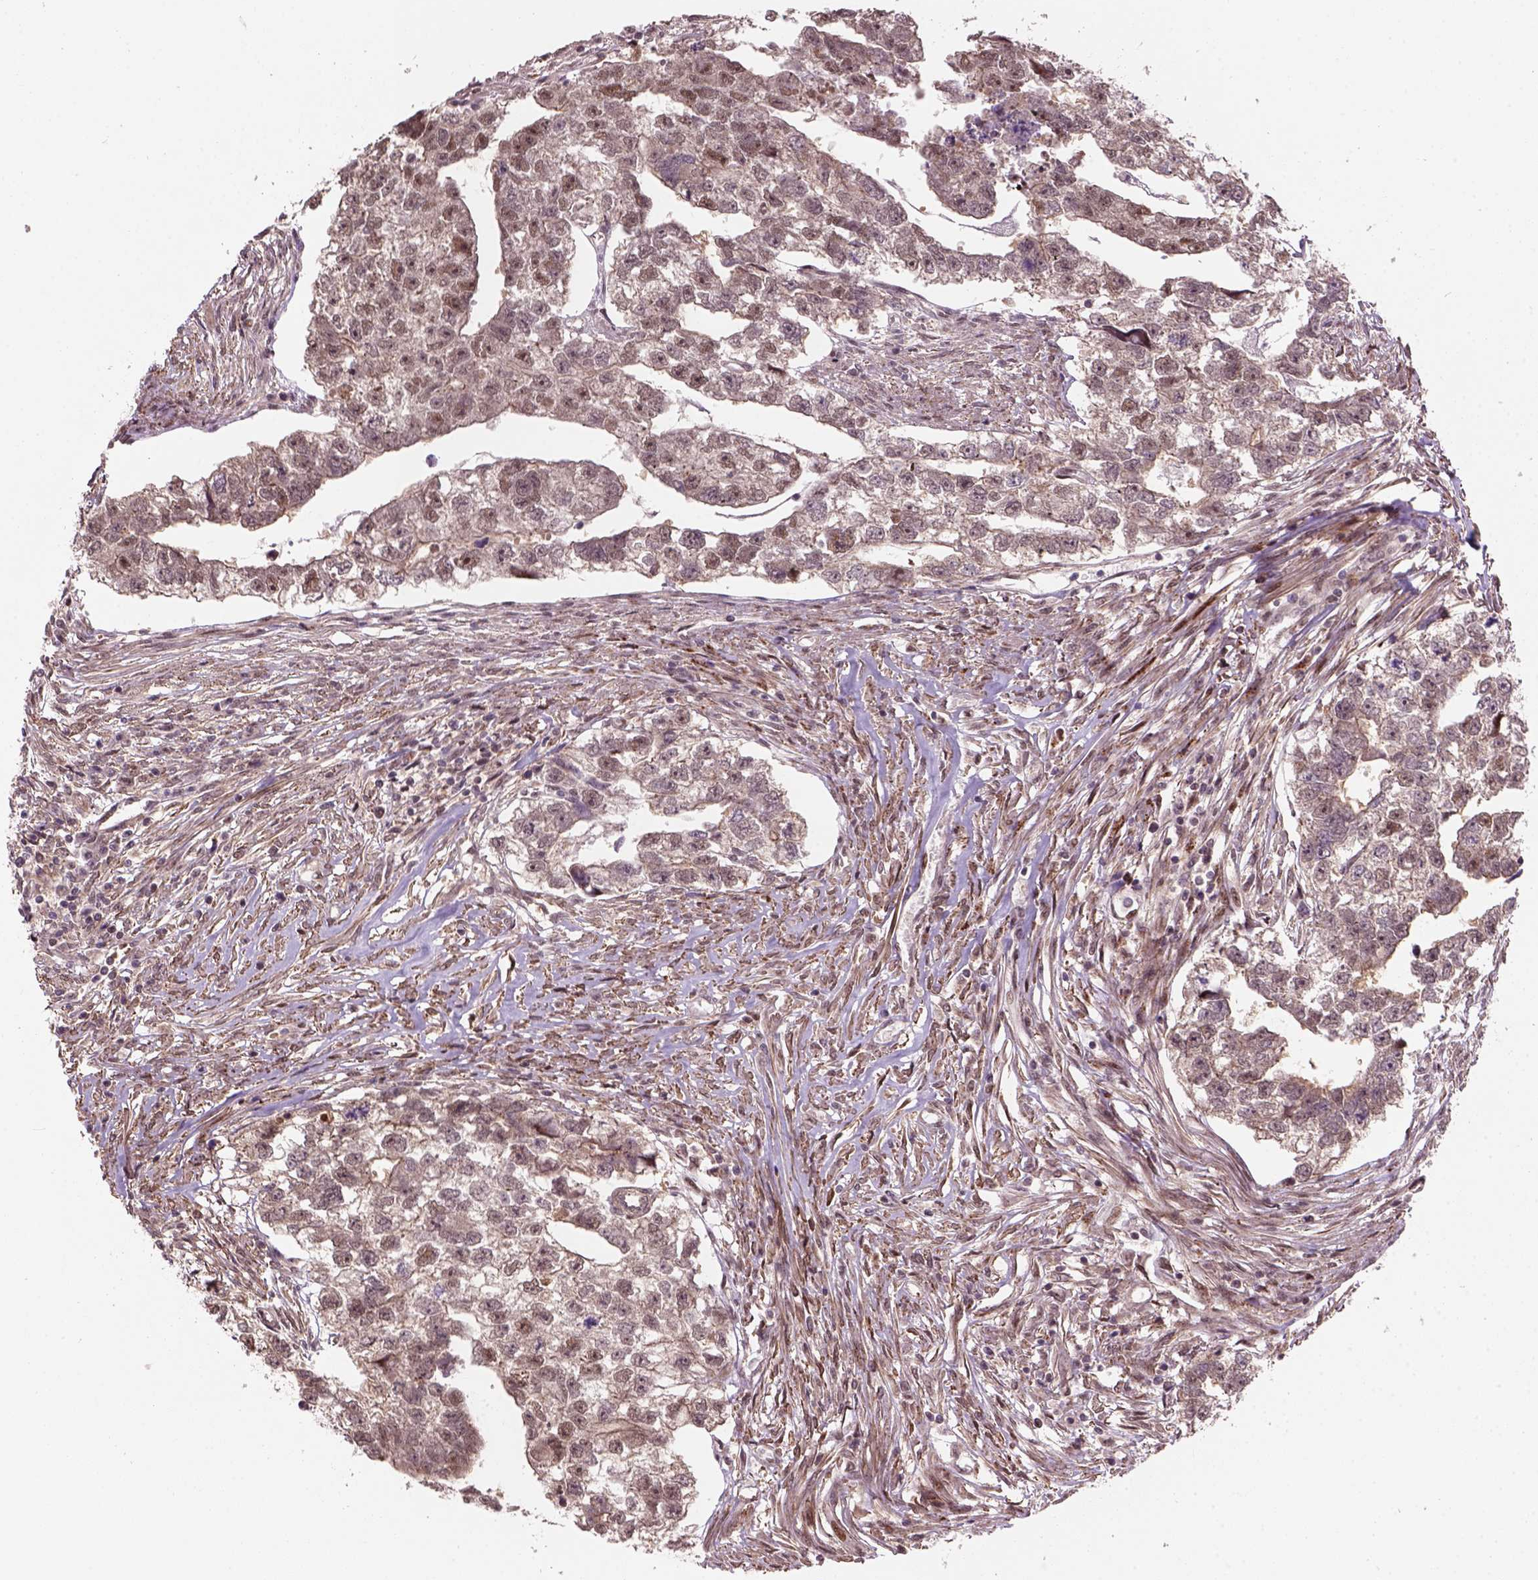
{"staining": {"intensity": "moderate", "quantity": "<25%", "location": "cytoplasmic/membranous,nuclear"}, "tissue": "testis cancer", "cell_type": "Tumor cells", "image_type": "cancer", "snomed": [{"axis": "morphology", "description": "Carcinoma, Embryonal, NOS"}, {"axis": "morphology", "description": "Teratoma, malignant, NOS"}, {"axis": "topography", "description": "Testis"}], "caption": "DAB immunohistochemical staining of testis cancer (malignant teratoma) shows moderate cytoplasmic/membranous and nuclear protein positivity in approximately <25% of tumor cells.", "gene": "PSMD11", "patient": {"sex": "male", "age": 44}}